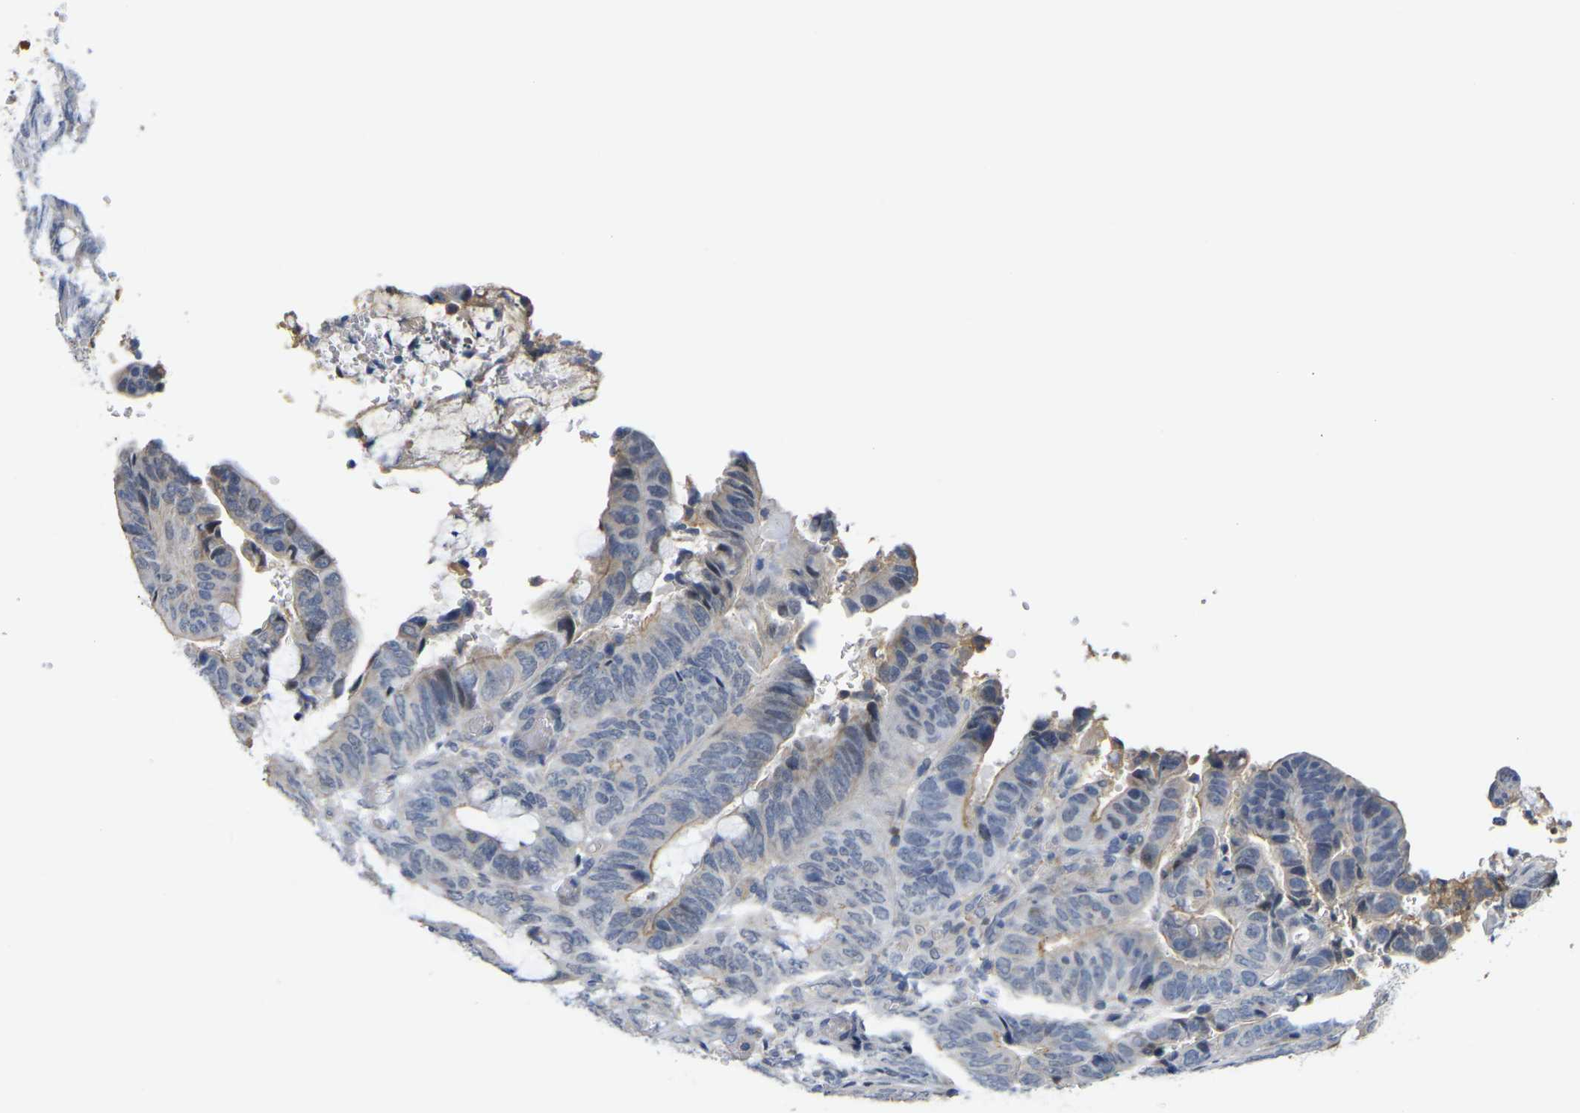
{"staining": {"intensity": "weak", "quantity": "25%-75%", "location": "cytoplasmic/membranous"}, "tissue": "colorectal cancer", "cell_type": "Tumor cells", "image_type": "cancer", "snomed": [{"axis": "morphology", "description": "Normal tissue, NOS"}, {"axis": "morphology", "description": "Adenocarcinoma, NOS"}, {"axis": "topography", "description": "Rectum"}, {"axis": "topography", "description": "Peripheral nerve tissue"}], "caption": "High-magnification brightfield microscopy of colorectal cancer stained with DAB (brown) and counterstained with hematoxylin (blue). tumor cells exhibit weak cytoplasmic/membranous expression is appreciated in approximately25%-75% of cells.", "gene": "OTOF", "patient": {"sex": "male", "age": 92}}